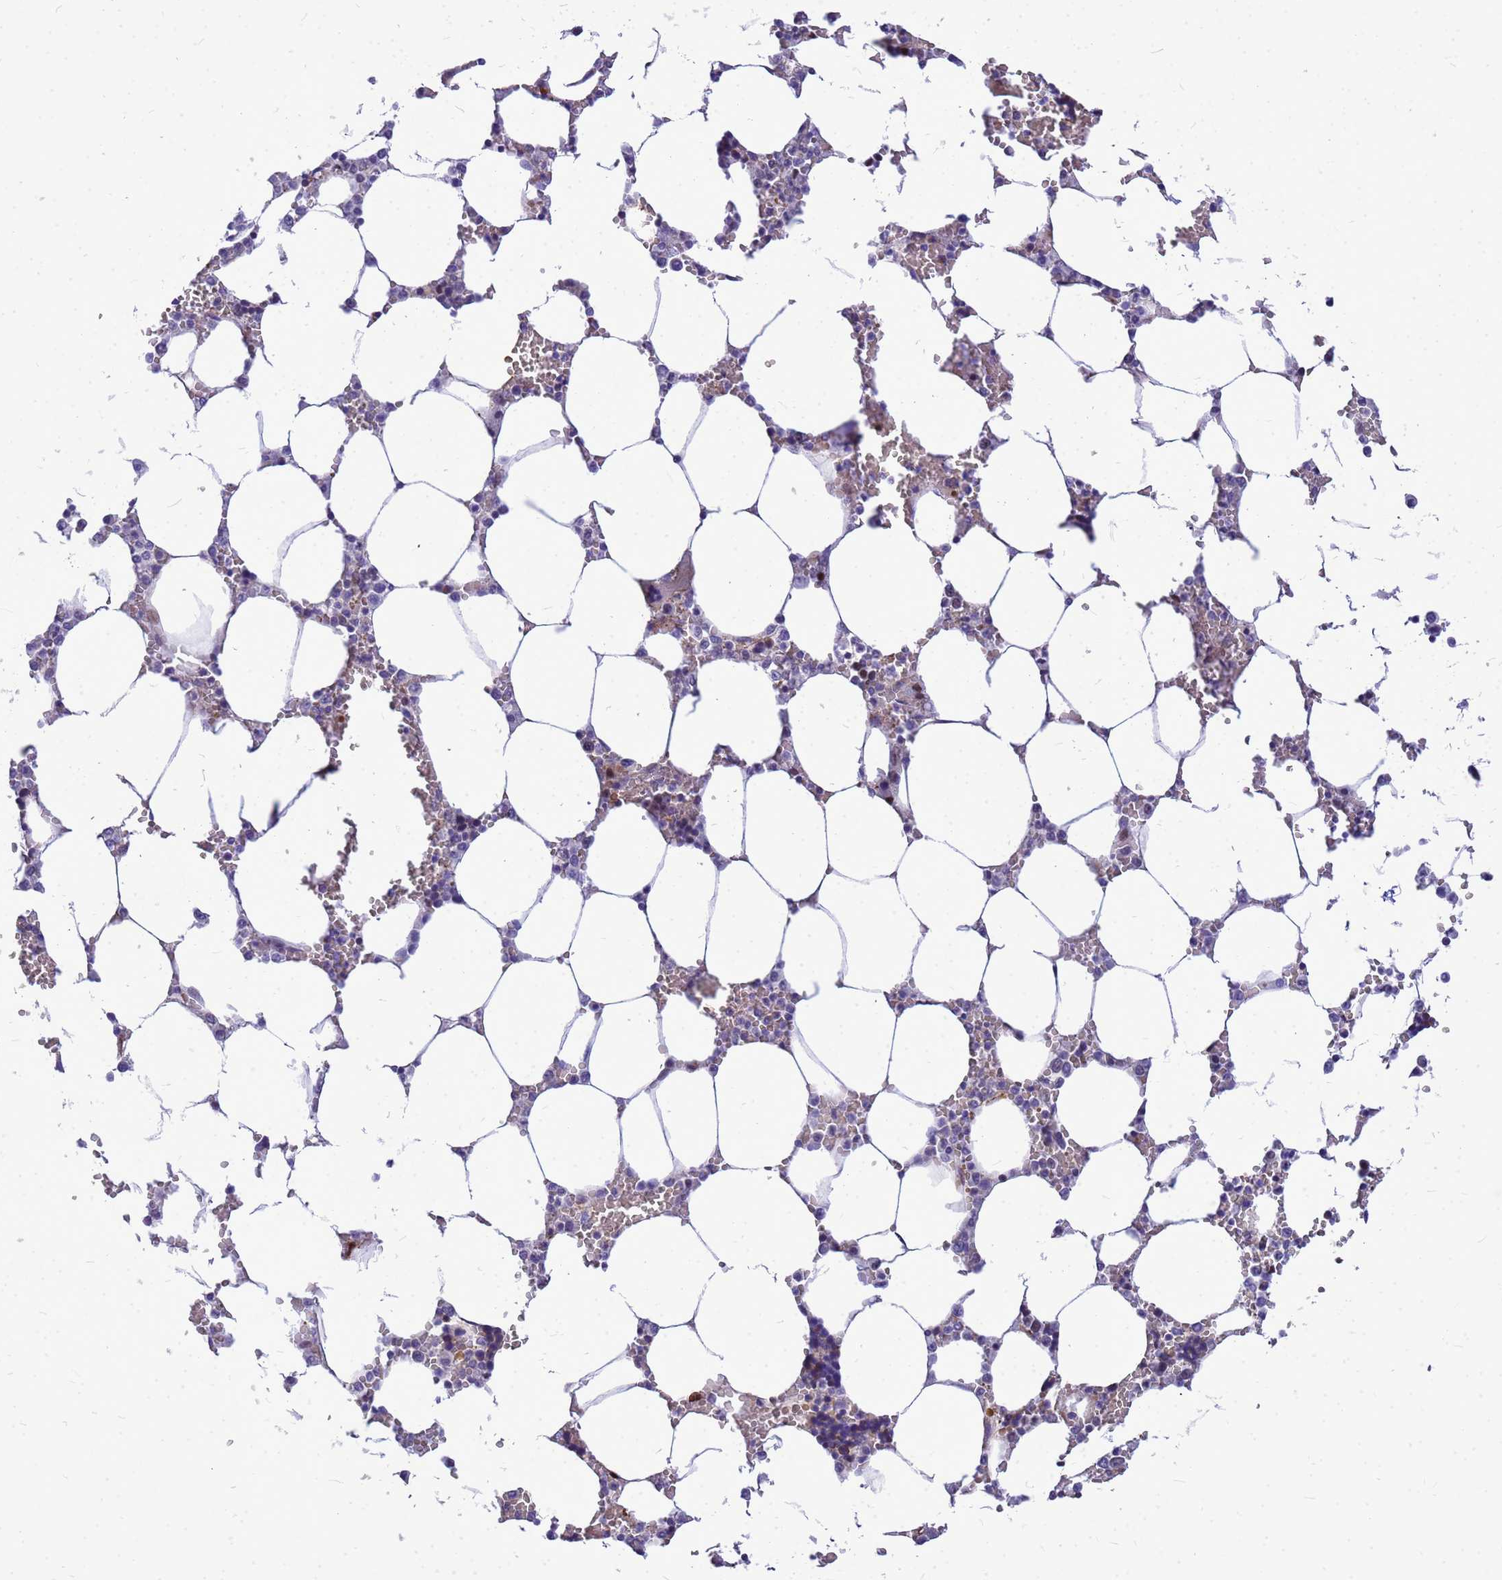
{"staining": {"intensity": "strong", "quantity": "<25%", "location": "nuclear"}, "tissue": "bone marrow", "cell_type": "Hematopoietic cells", "image_type": "normal", "snomed": [{"axis": "morphology", "description": "Normal tissue, NOS"}, {"axis": "topography", "description": "Bone marrow"}], "caption": "Strong nuclear protein staining is identified in about <25% of hematopoietic cells in bone marrow. (IHC, brightfield microscopy, high magnification).", "gene": "ADAMTS7", "patient": {"sex": "male", "age": 64}}